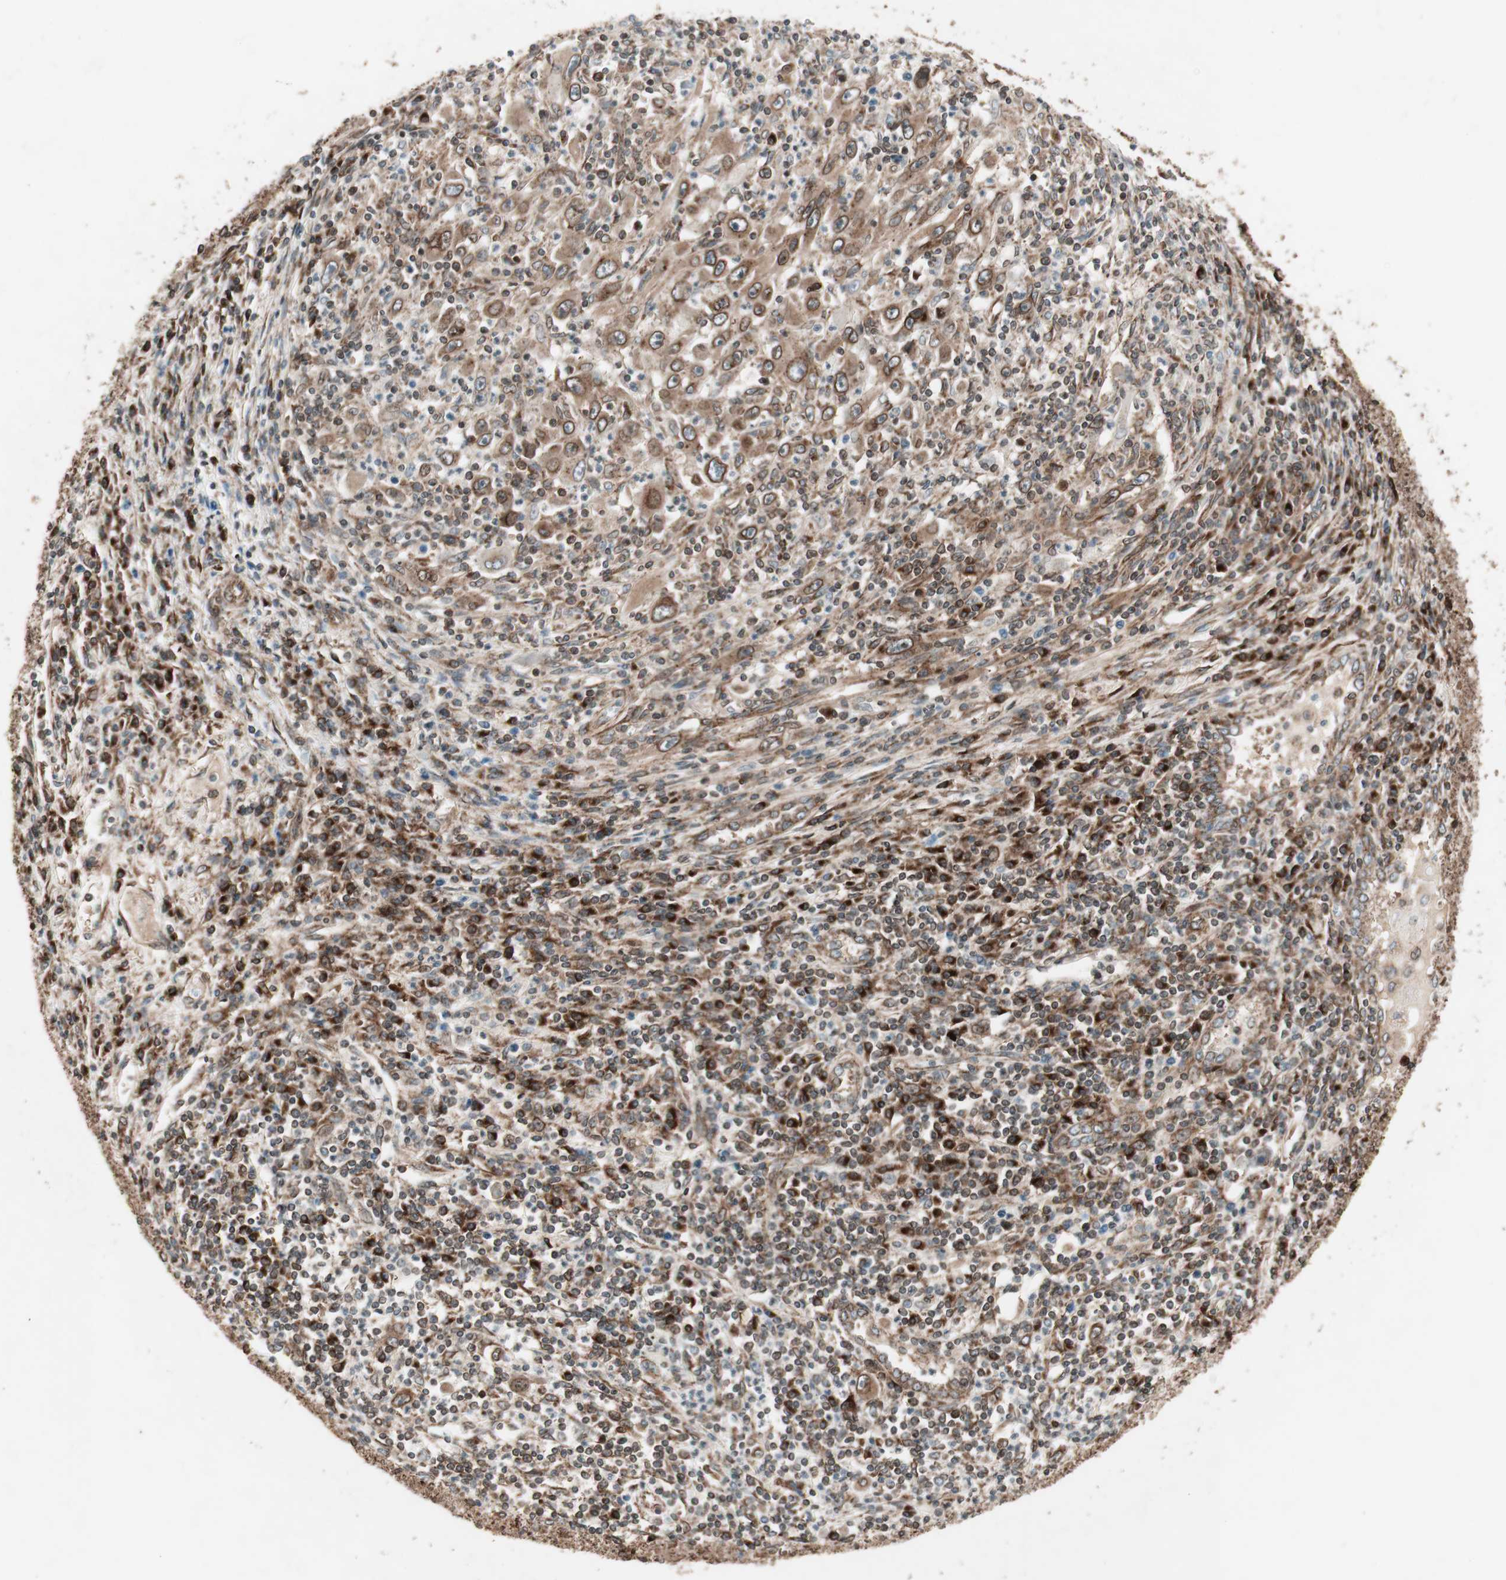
{"staining": {"intensity": "strong", "quantity": ">75%", "location": "cytoplasmic/membranous,nuclear"}, "tissue": "melanoma", "cell_type": "Tumor cells", "image_type": "cancer", "snomed": [{"axis": "morphology", "description": "Malignant melanoma, Metastatic site"}, {"axis": "topography", "description": "Skin"}], "caption": "Human melanoma stained with a brown dye reveals strong cytoplasmic/membranous and nuclear positive staining in about >75% of tumor cells.", "gene": "NUP62", "patient": {"sex": "female", "age": 56}}